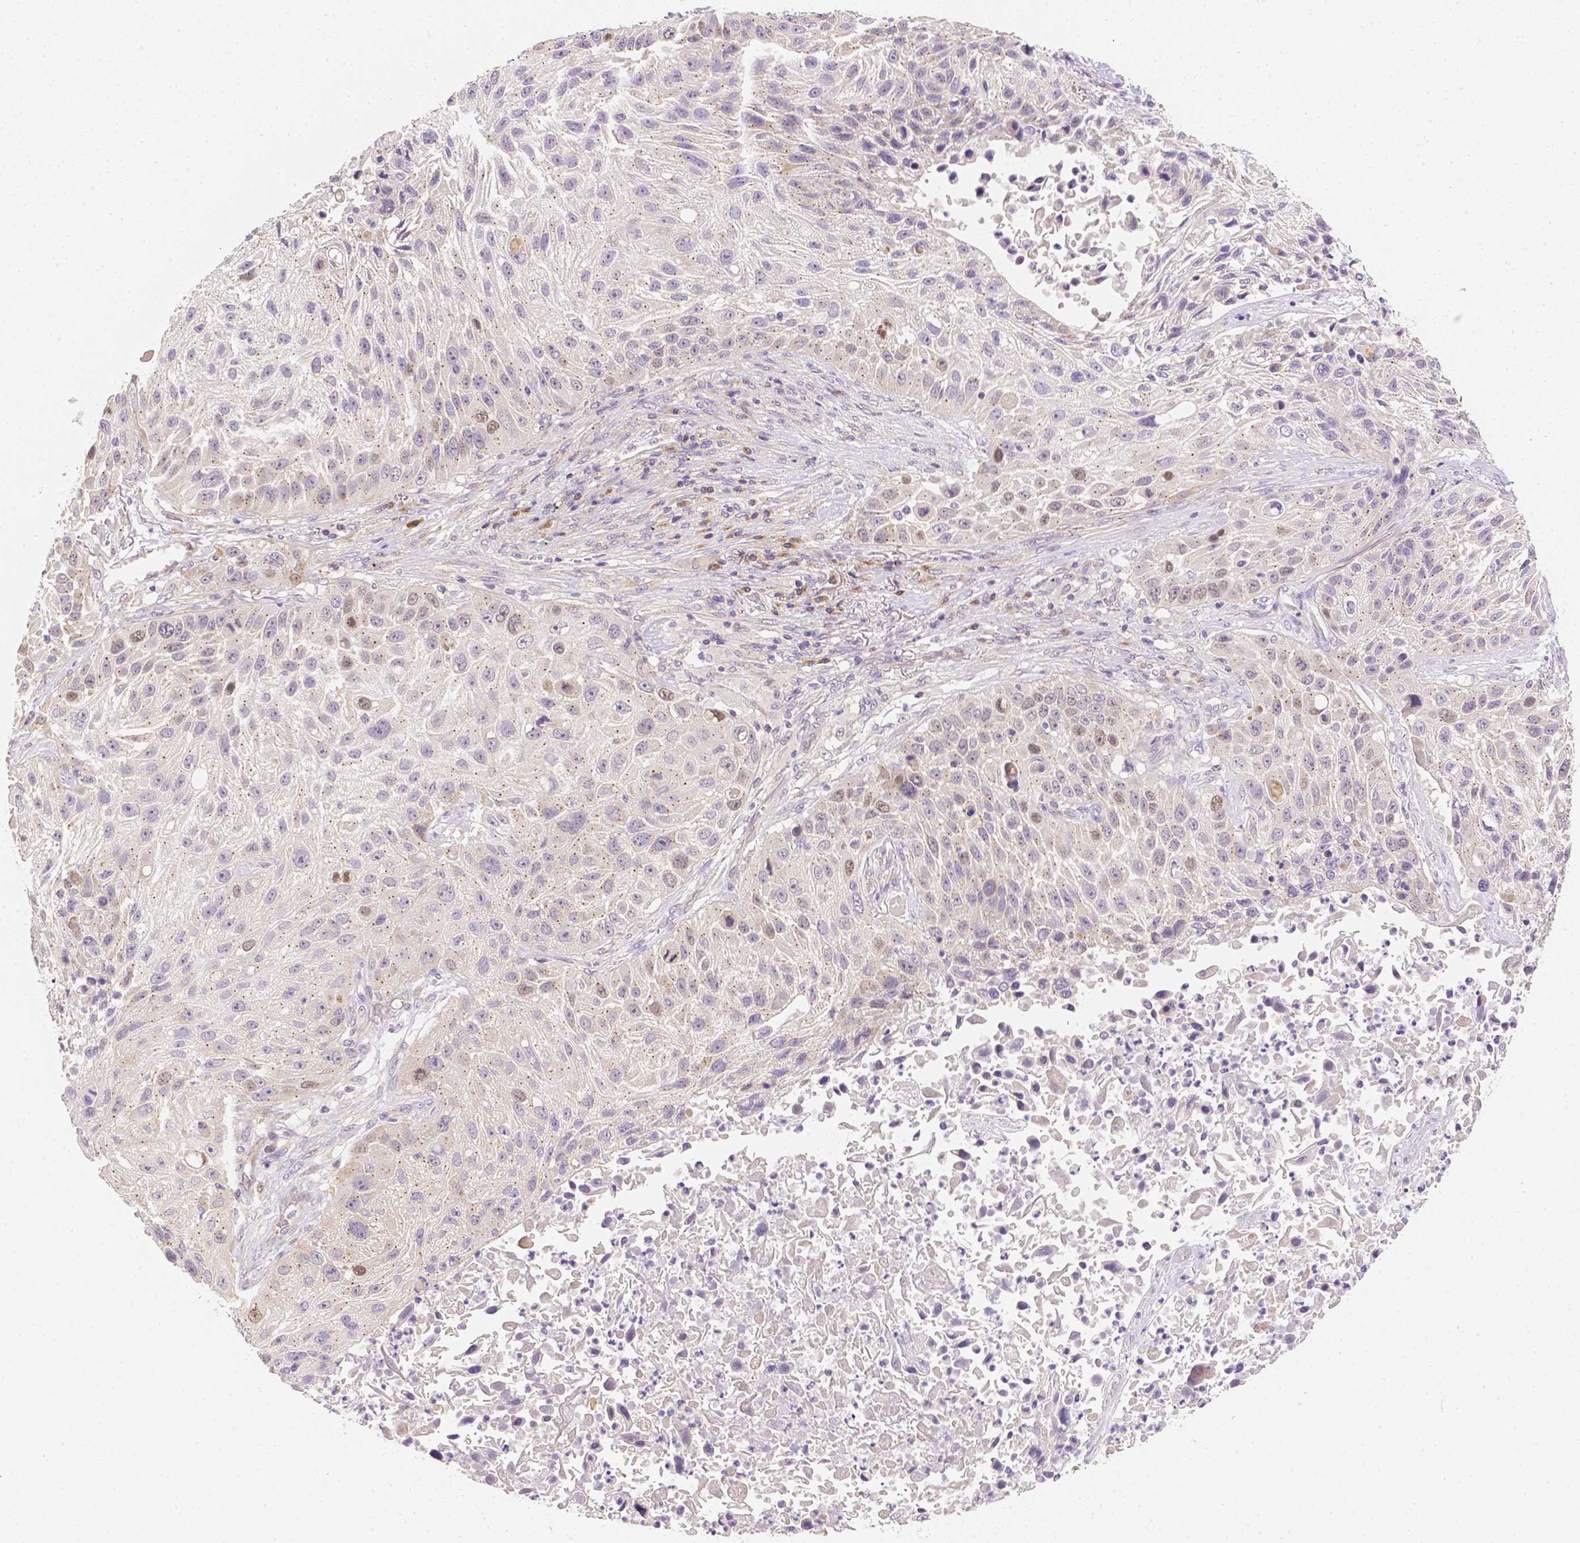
{"staining": {"intensity": "negative", "quantity": "none", "location": "none"}, "tissue": "lung cancer", "cell_type": "Tumor cells", "image_type": "cancer", "snomed": [{"axis": "morphology", "description": "Normal morphology"}, {"axis": "morphology", "description": "Squamous cell carcinoma, NOS"}, {"axis": "topography", "description": "Lymph node"}, {"axis": "topography", "description": "Lung"}], "caption": "Immunohistochemistry micrograph of neoplastic tissue: lung cancer (squamous cell carcinoma) stained with DAB (3,3'-diaminobenzidine) exhibits no significant protein positivity in tumor cells.", "gene": "C10orf67", "patient": {"sex": "male", "age": 67}}